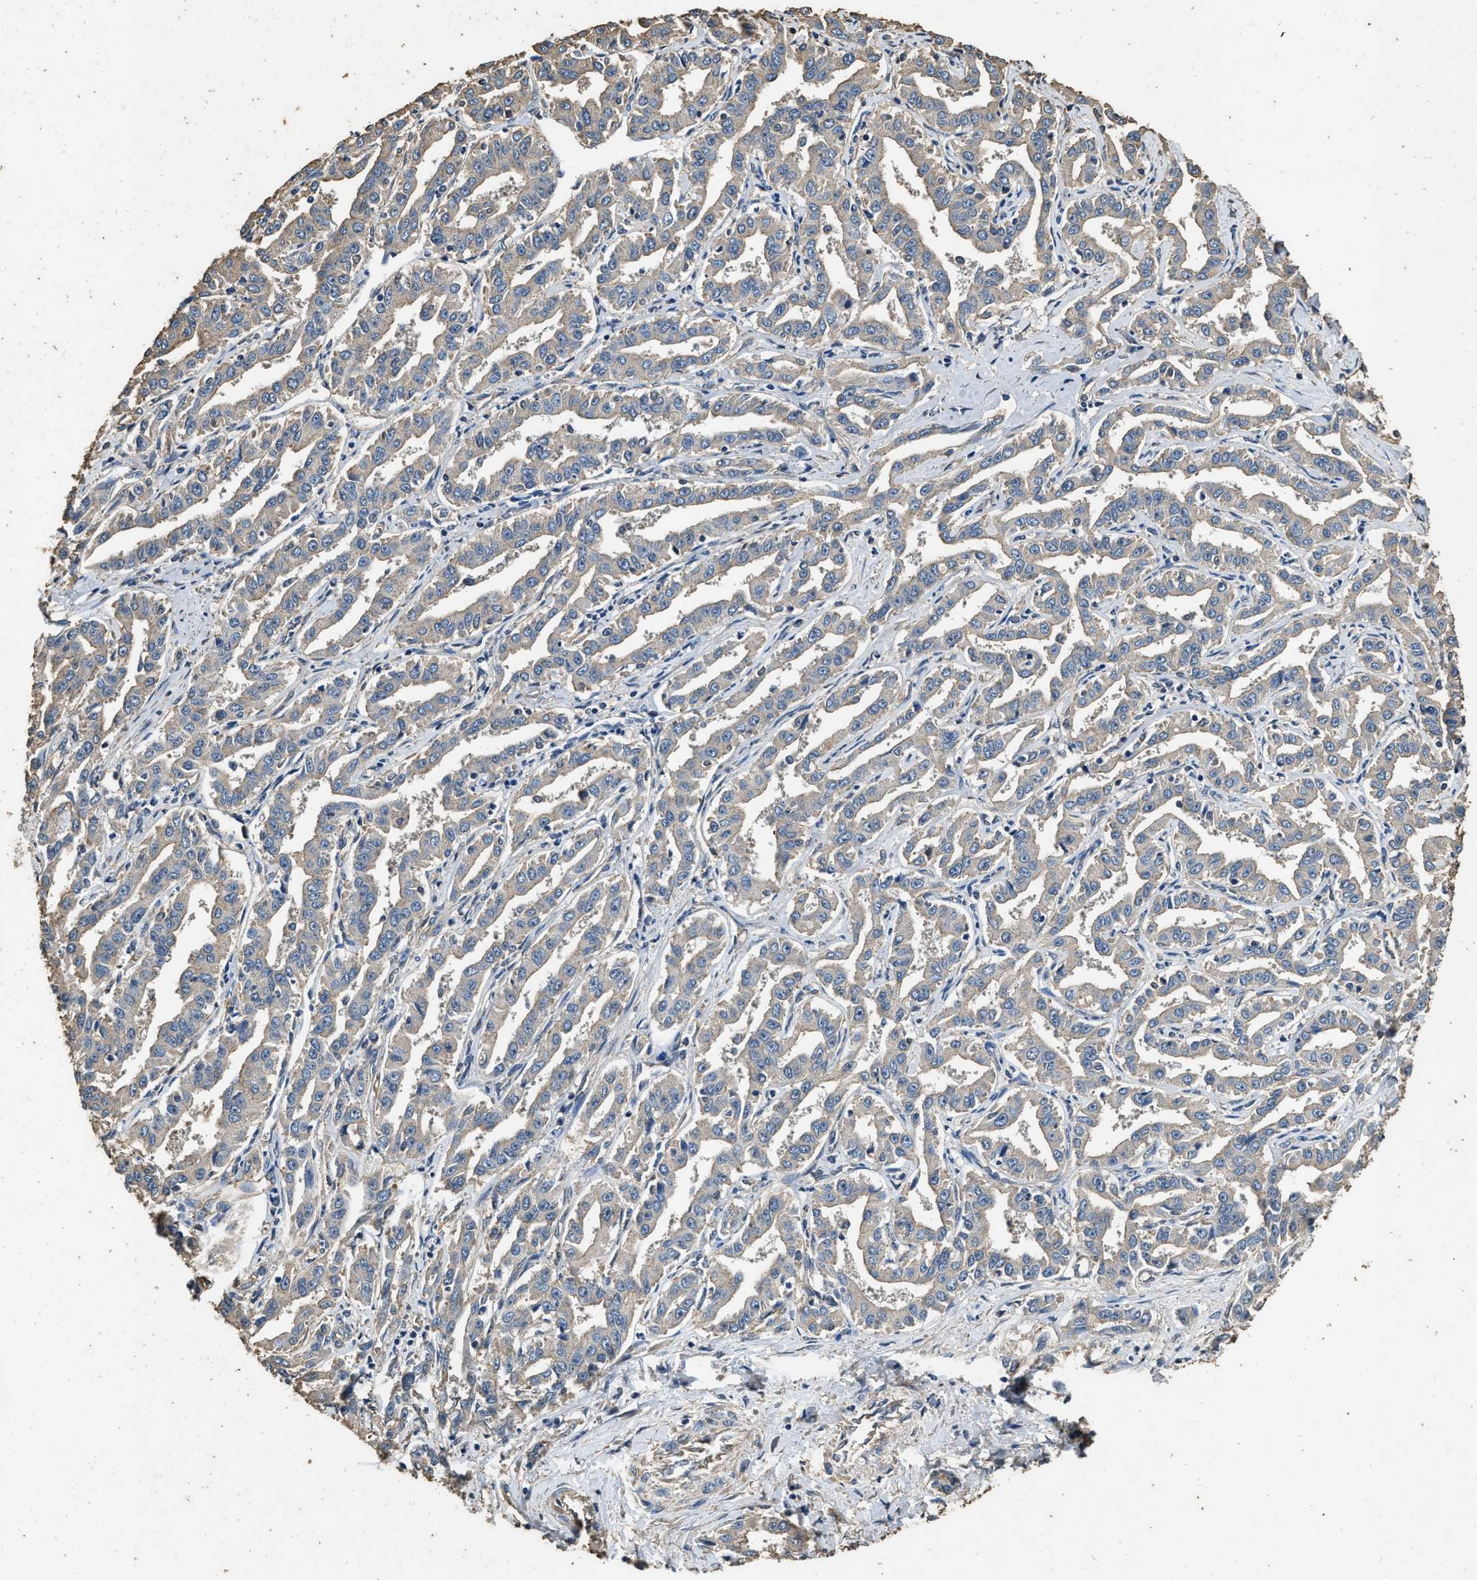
{"staining": {"intensity": "weak", "quantity": "25%-75%", "location": "cytoplasmic/membranous"}, "tissue": "liver cancer", "cell_type": "Tumor cells", "image_type": "cancer", "snomed": [{"axis": "morphology", "description": "Cholangiocarcinoma"}, {"axis": "topography", "description": "Liver"}], "caption": "Cholangiocarcinoma (liver) stained for a protein (brown) displays weak cytoplasmic/membranous positive expression in about 25%-75% of tumor cells.", "gene": "MIB1", "patient": {"sex": "male", "age": 59}}